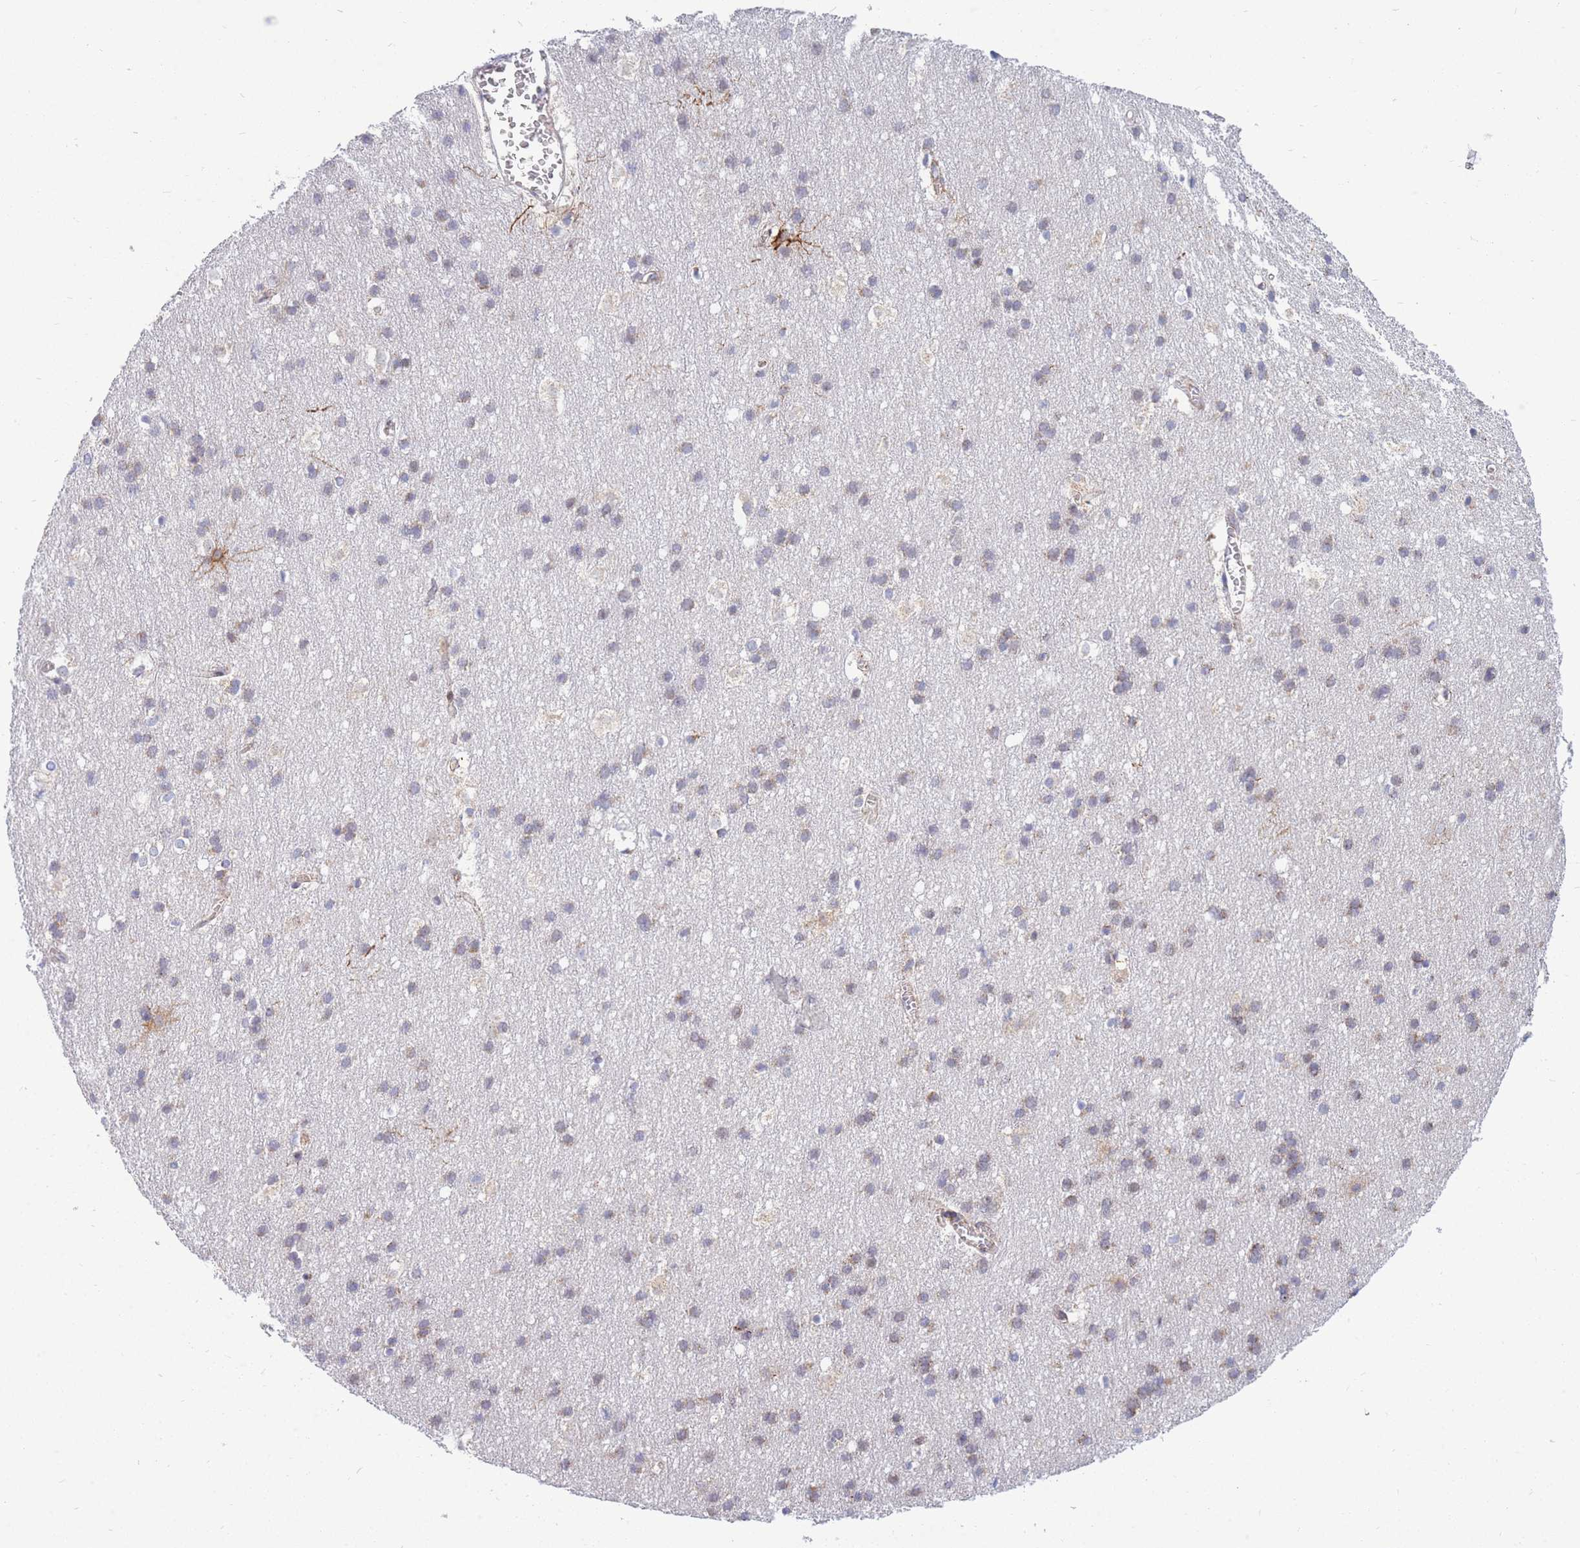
{"staining": {"intensity": "weak", "quantity": "25%-75%", "location": "cytoplasmic/membranous"}, "tissue": "cerebral cortex", "cell_type": "Endothelial cells", "image_type": "normal", "snomed": [{"axis": "morphology", "description": "Normal tissue, NOS"}, {"axis": "topography", "description": "Cerebral cortex"}], "caption": "The photomicrograph exhibits a brown stain indicating the presence of a protein in the cytoplasmic/membranous of endothelial cells in cerebral cortex. Immunohistochemistry (ihc) stains the protein in brown and the nuclei are stained blue.", "gene": "HSPE1", "patient": {"sex": "male", "age": 54}}